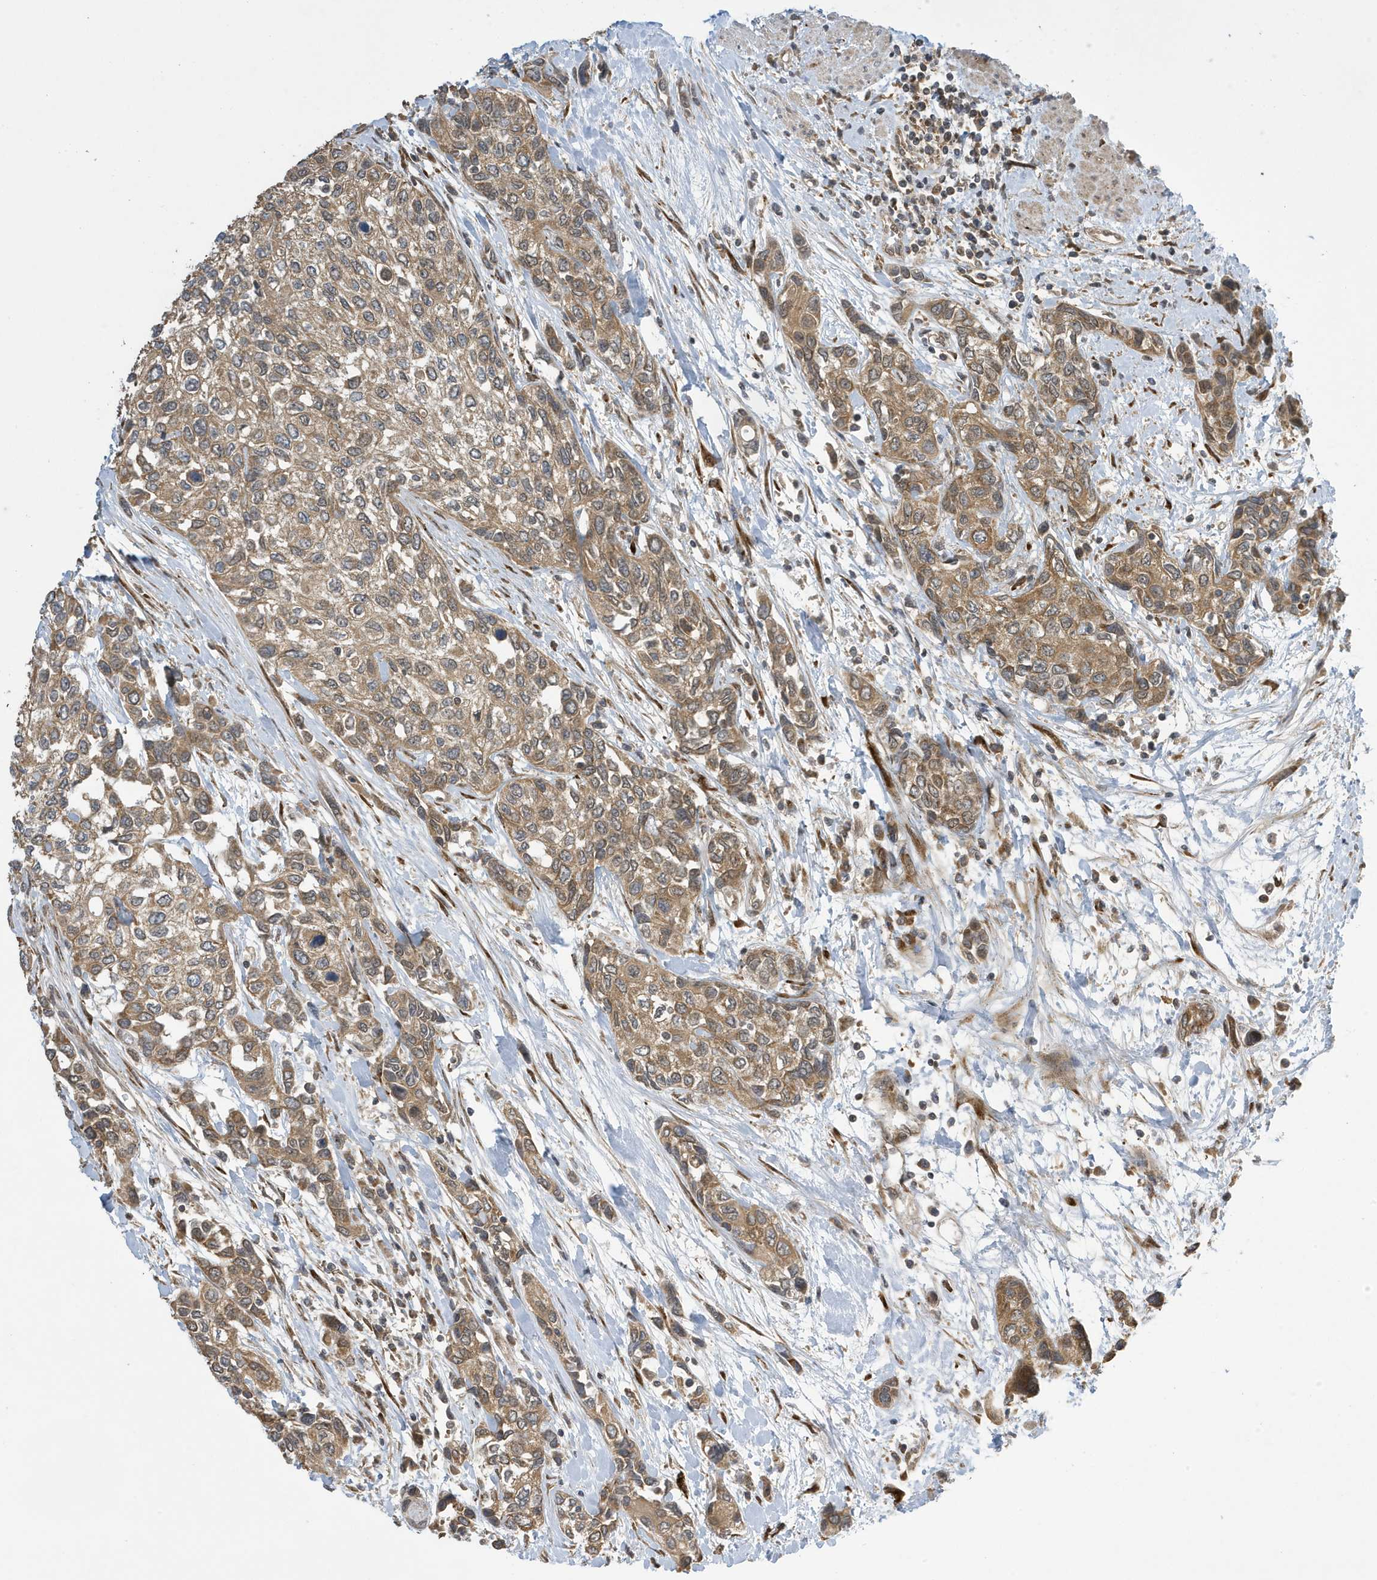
{"staining": {"intensity": "moderate", "quantity": ">75%", "location": "cytoplasmic/membranous"}, "tissue": "urothelial cancer", "cell_type": "Tumor cells", "image_type": "cancer", "snomed": [{"axis": "morphology", "description": "Normal tissue, NOS"}, {"axis": "morphology", "description": "Urothelial carcinoma, High grade"}, {"axis": "topography", "description": "Vascular tissue"}, {"axis": "topography", "description": "Urinary bladder"}], "caption": "A micrograph of human urothelial carcinoma (high-grade) stained for a protein demonstrates moderate cytoplasmic/membranous brown staining in tumor cells.", "gene": "NCOA7", "patient": {"sex": "female", "age": 56}}